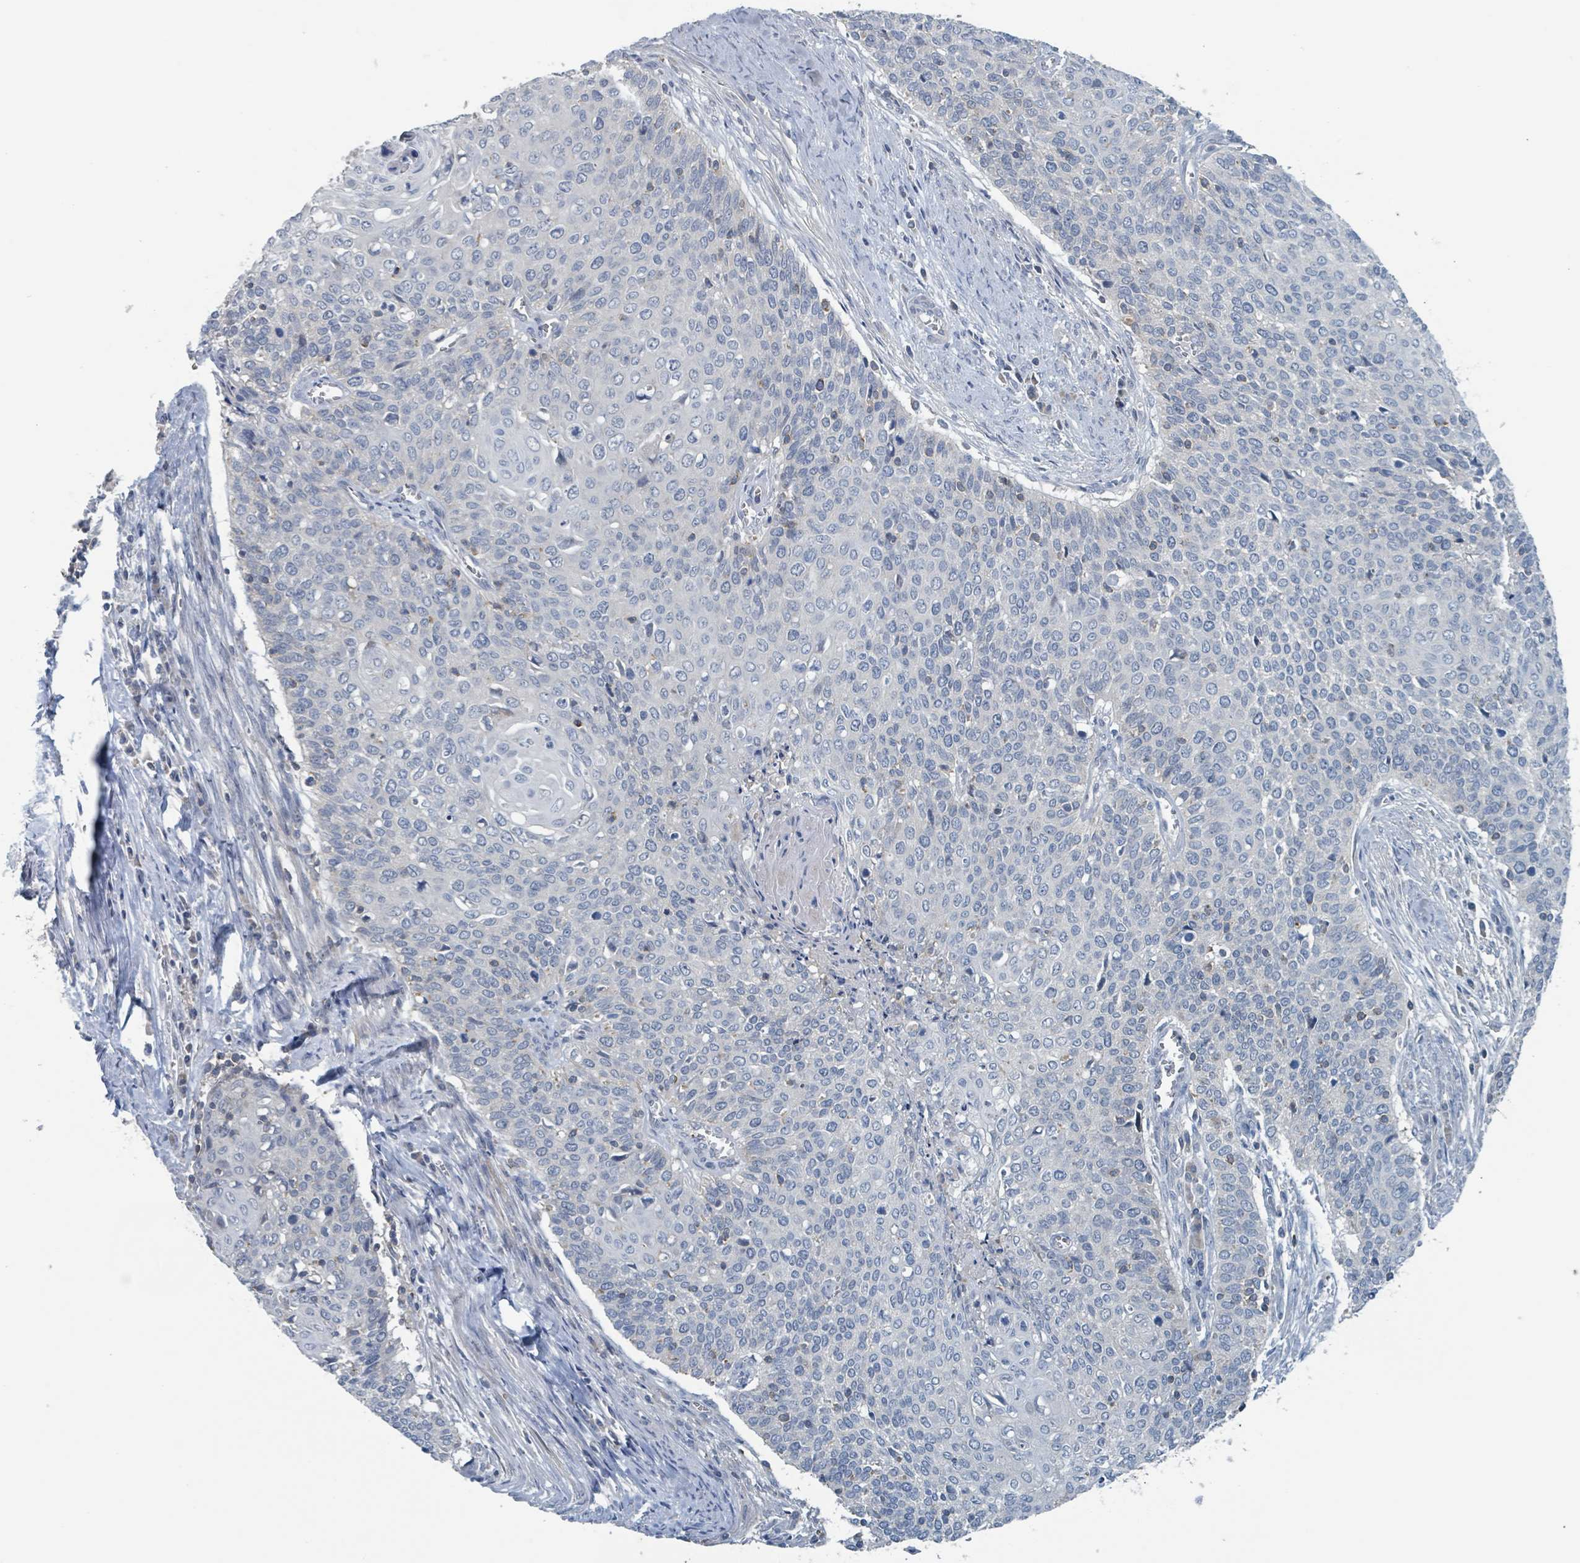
{"staining": {"intensity": "negative", "quantity": "none", "location": "none"}, "tissue": "cervical cancer", "cell_type": "Tumor cells", "image_type": "cancer", "snomed": [{"axis": "morphology", "description": "Squamous cell carcinoma, NOS"}, {"axis": "topography", "description": "Cervix"}], "caption": "DAB (3,3'-diaminobenzidine) immunohistochemical staining of human cervical cancer (squamous cell carcinoma) exhibits no significant staining in tumor cells.", "gene": "ACBD4", "patient": {"sex": "female", "age": 39}}